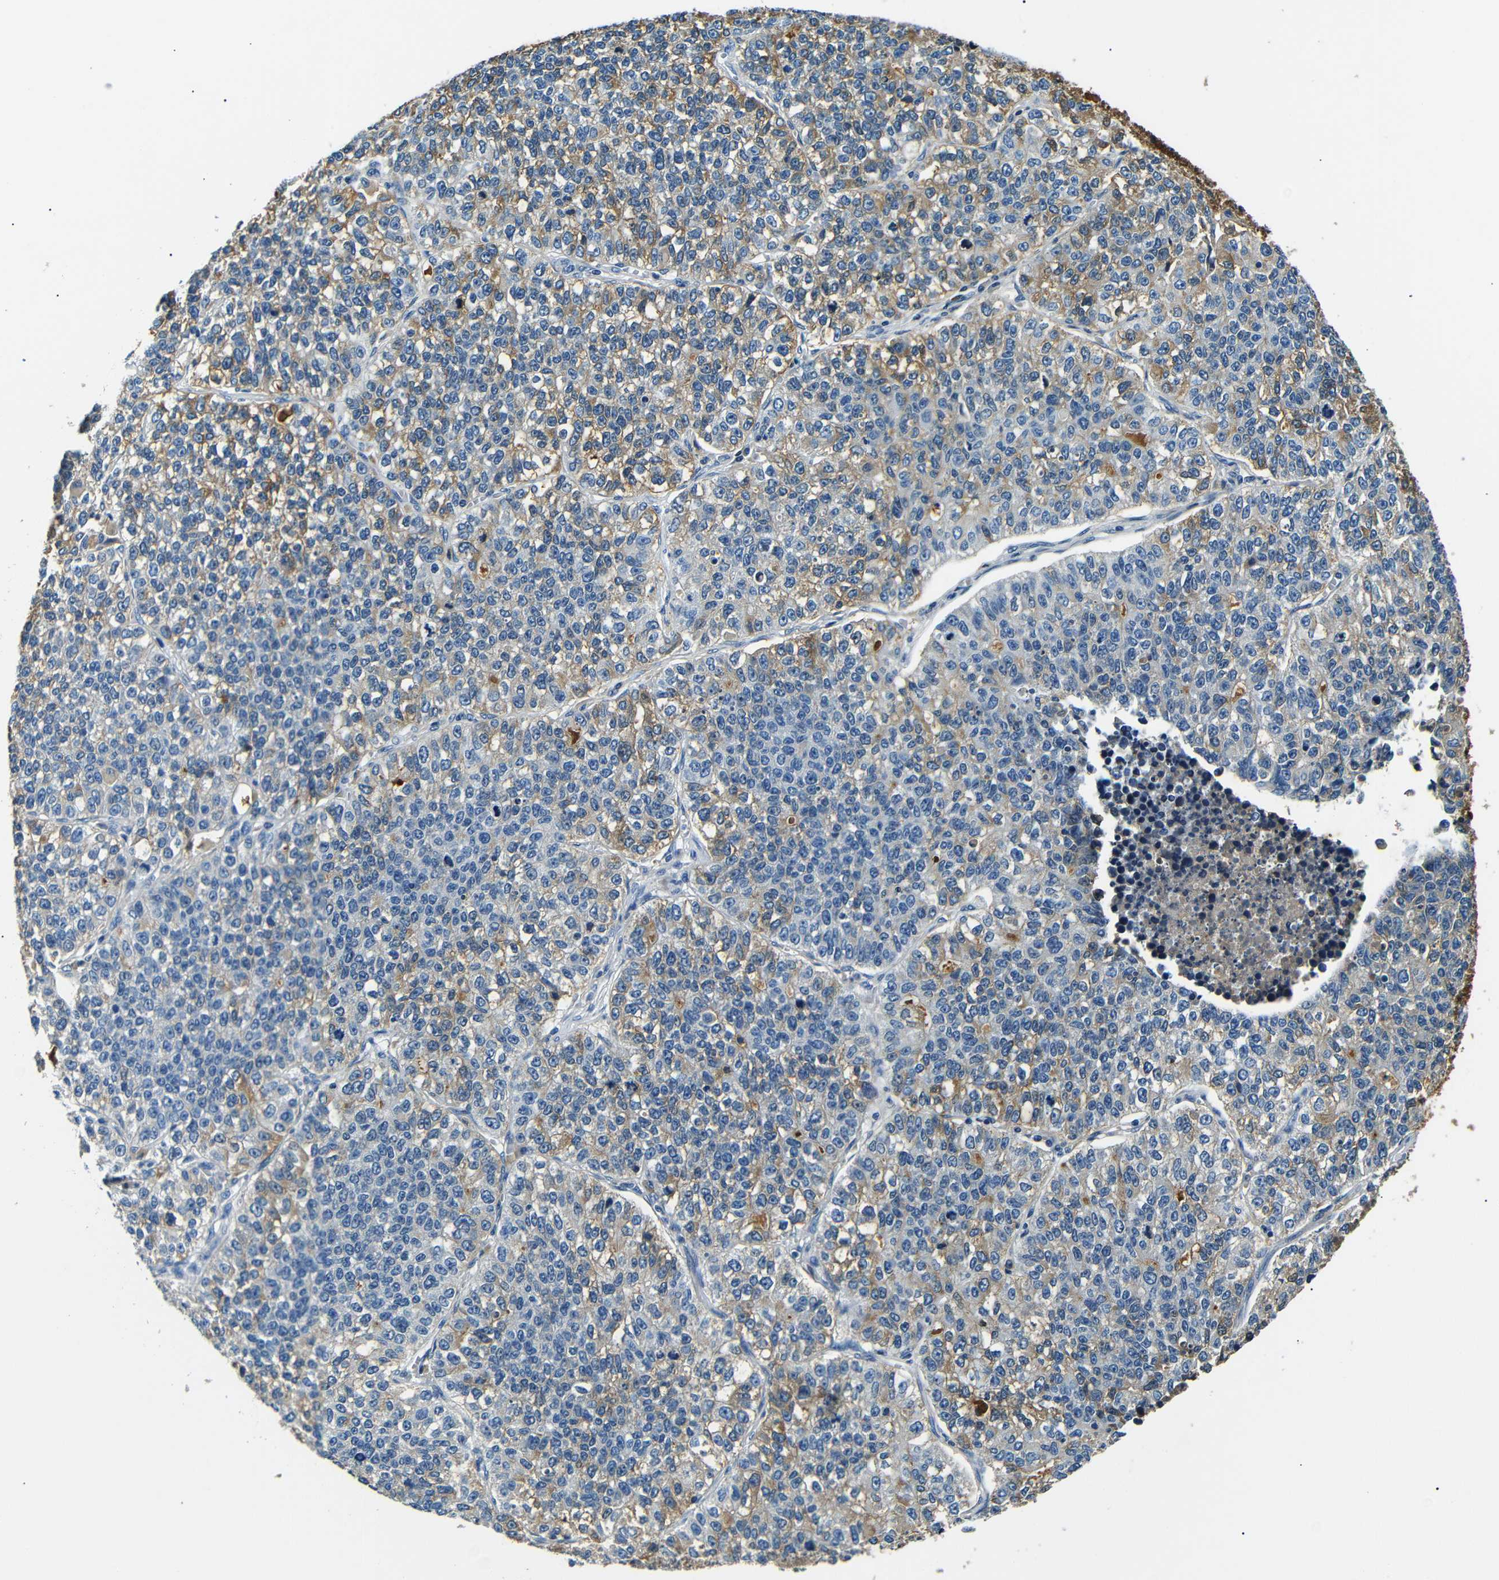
{"staining": {"intensity": "moderate", "quantity": "25%-75%", "location": "cytoplasmic/membranous"}, "tissue": "lung cancer", "cell_type": "Tumor cells", "image_type": "cancer", "snomed": [{"axis": "morphology", "description": "Adenocarcinoma, NOS"}, {"axis": "topography", "description": "Lung"}], "caption": "Adenocarcinoma (lung) tissue displays moderate cytoplasmic/membranous staining in about 25%-75% of tumor cells, visualized by immunohistochemistry. (DAB IHC, brown staining for protein, blue staining for nuclei).", "gene": "LHCGR", "patient": {"sex": "male", "age": 49}}